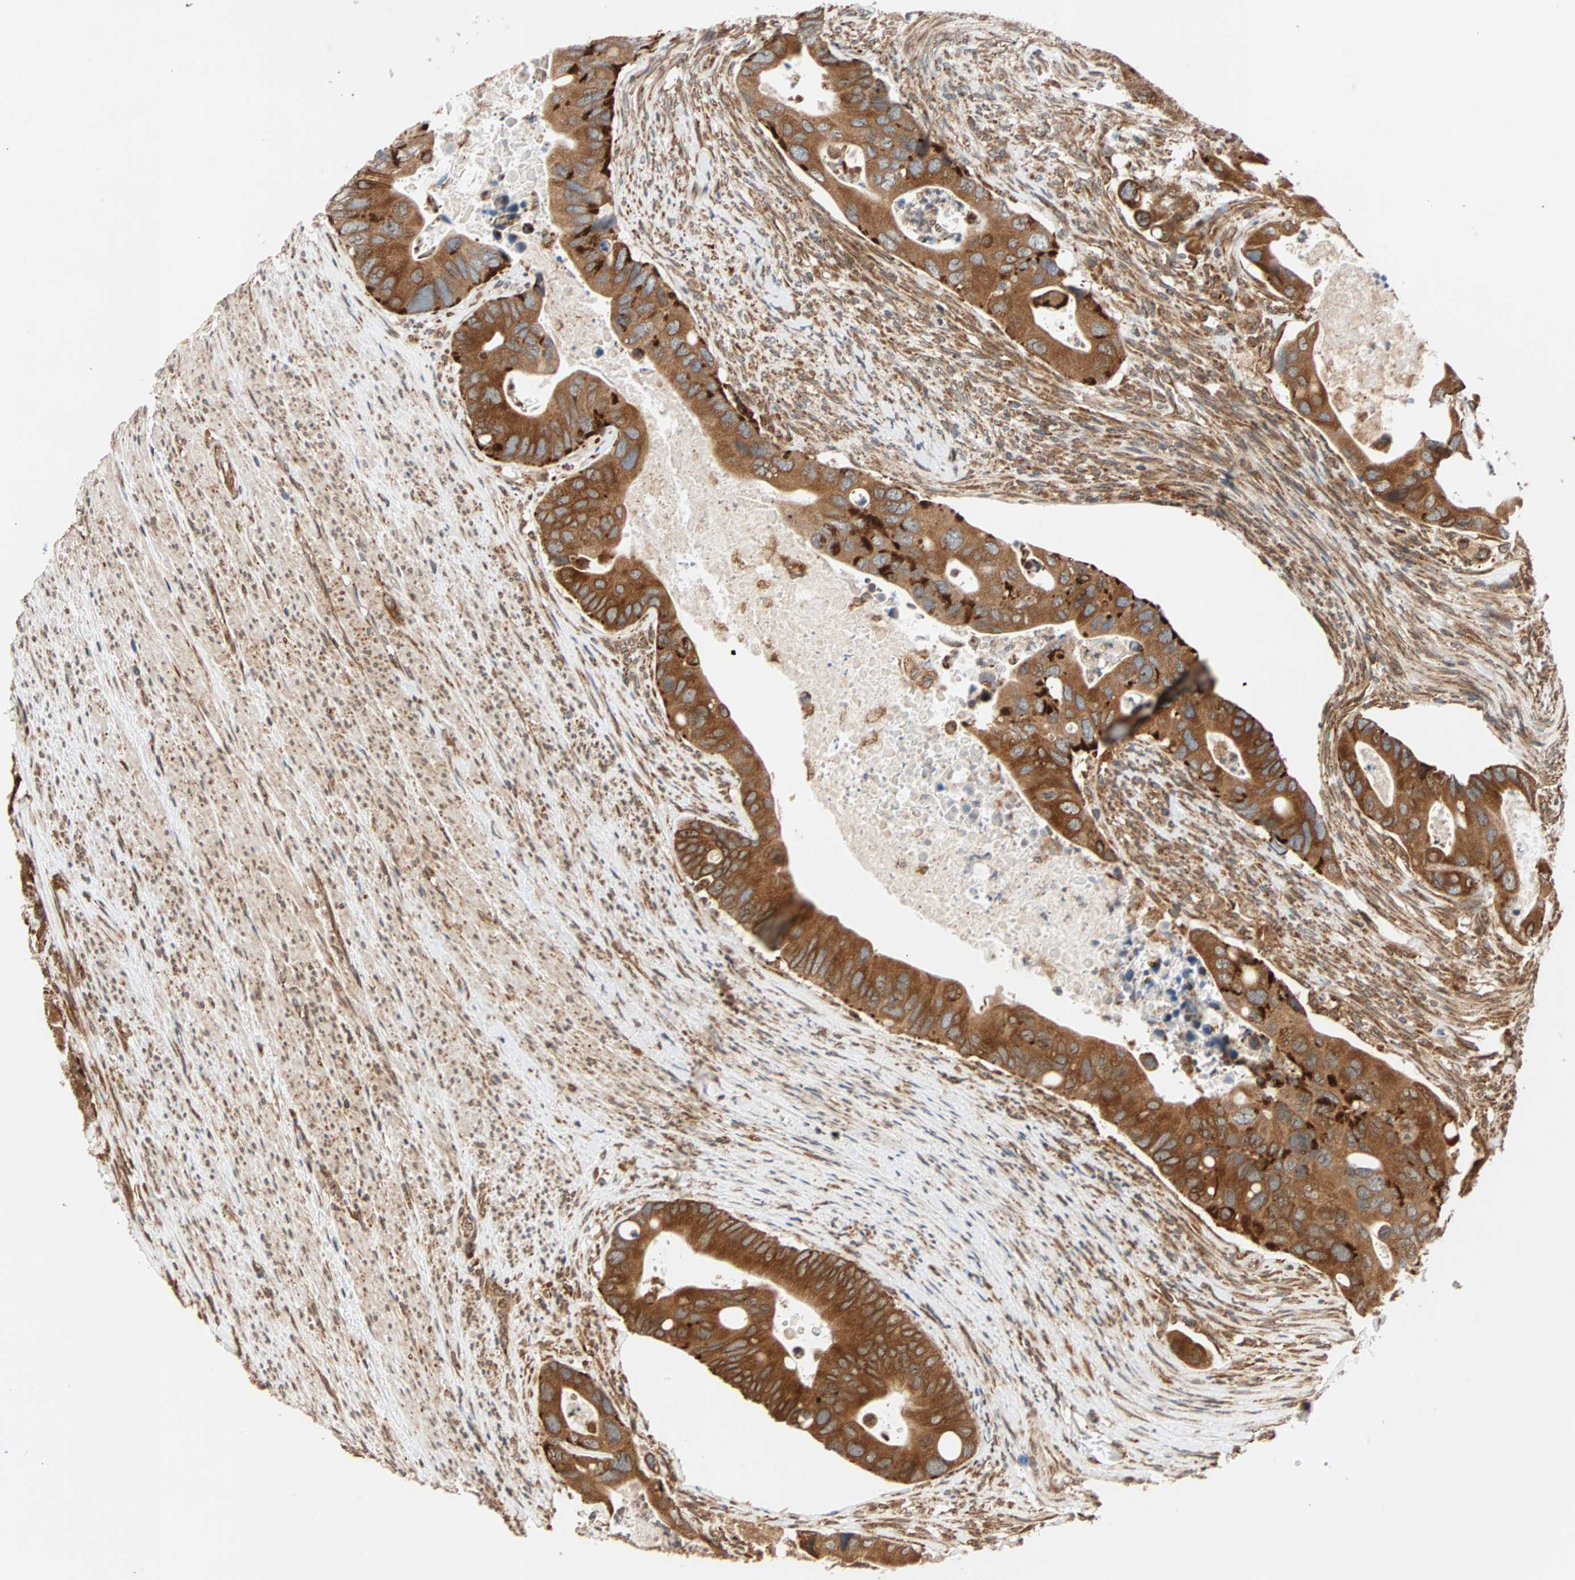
{"staining": {"intensity": "strong", "quantity": ">75%", "location": "cytoplasmic/membranous"}, "tissue": "colorectal cancer", "cell_type": "Tumor cells", "image_type": "cancer", "snomed": [{"axis": "morphology", "description": "Adenocarcinoma, NOS"}, {"axis": "topography", "description": "Rectum"}], "caption": "This photomicrograph demonstrates adenocarcinoma (colorectal) stained with immunohistochemistry to label a protein in brown. The cytoplasmic/membranous of tumor cells show strong positivity for the protein. Nuclei are counter-stained blue.", "gene": "AUP1", "patient": {"sex": "female", "age": 57}}